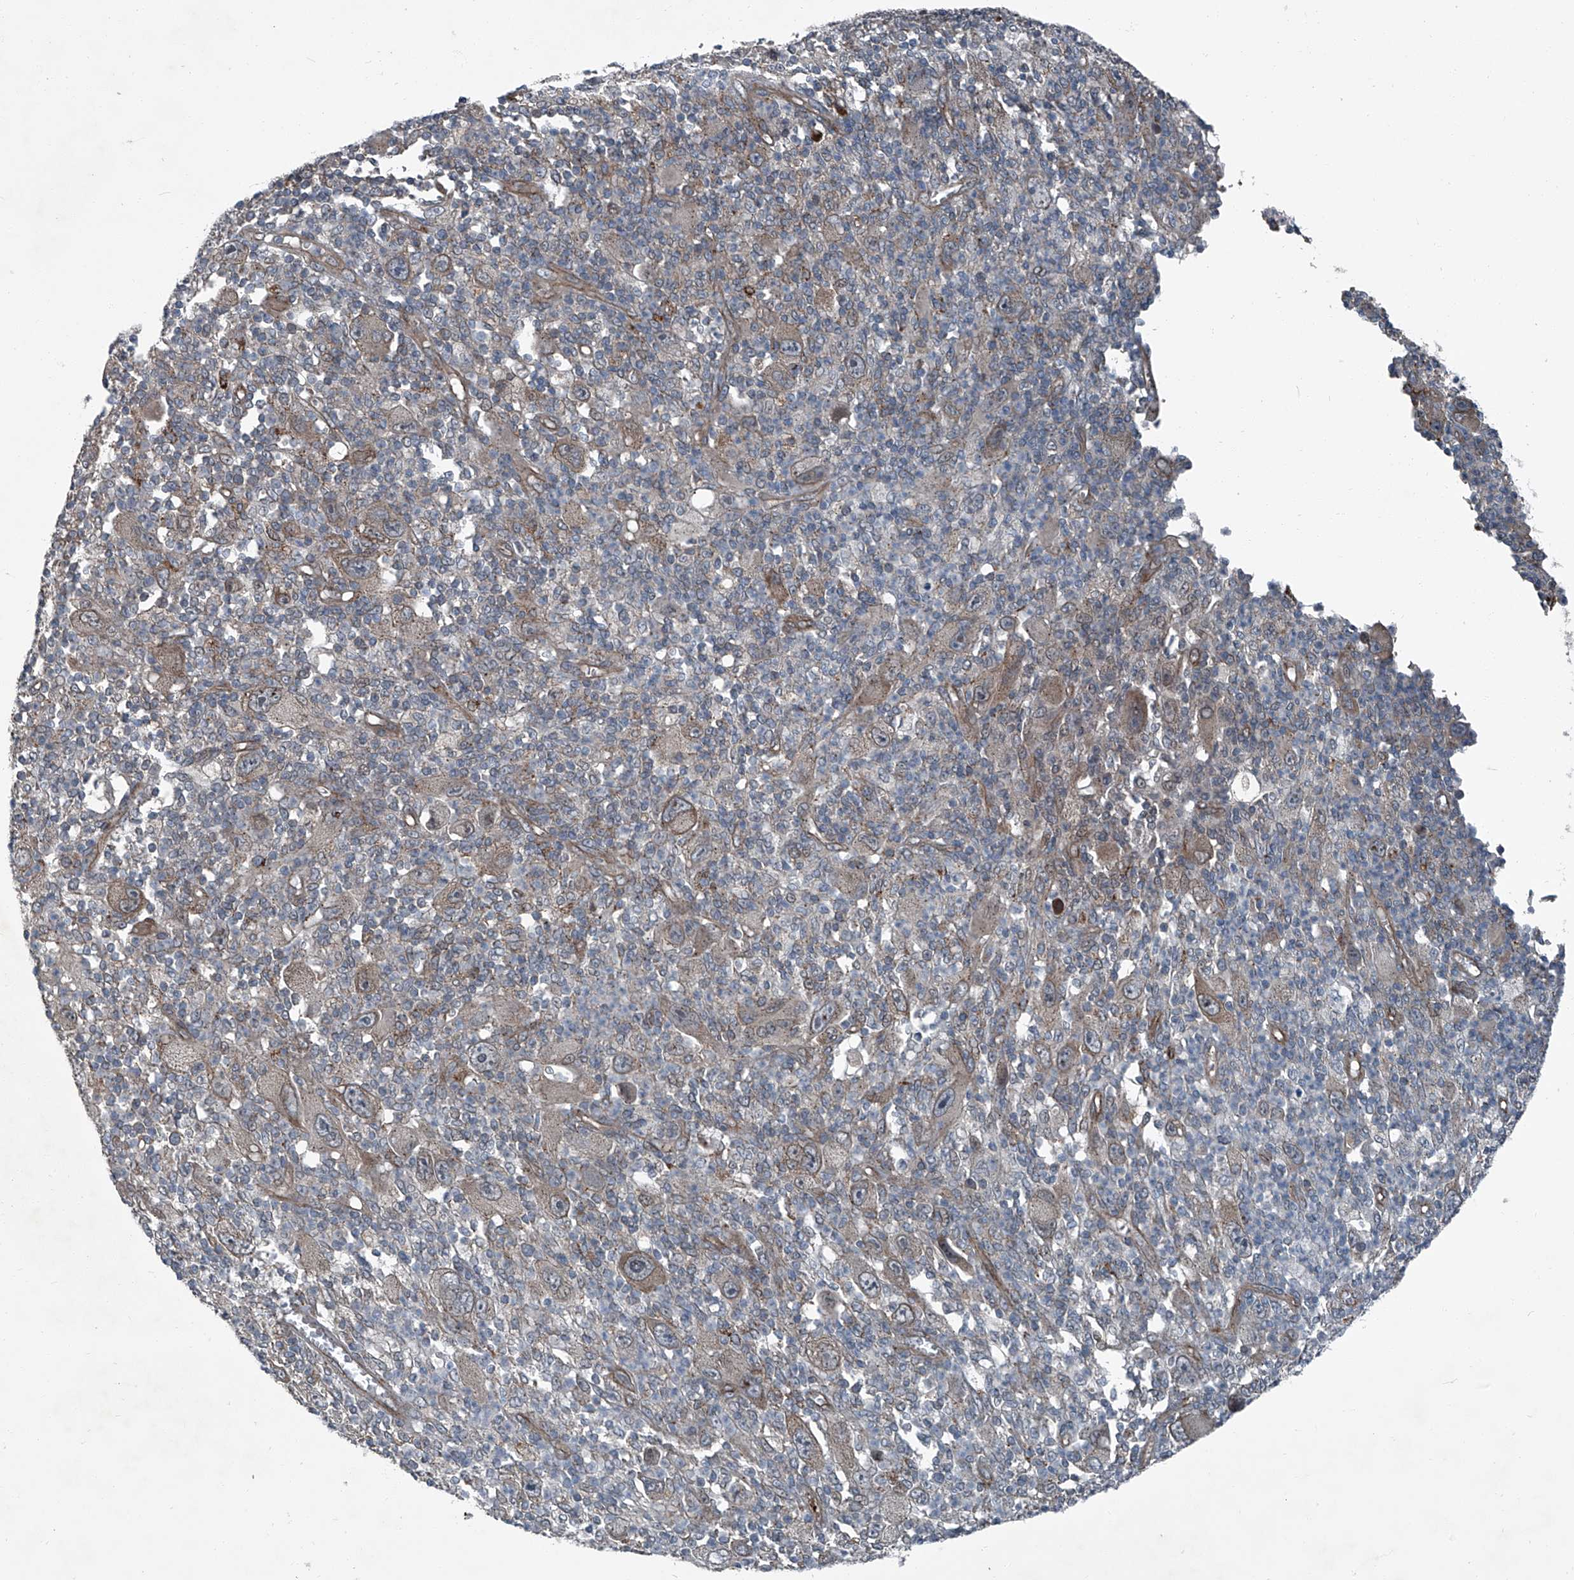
{"staining": {"intensity": "weak", "quantity": "25%-75%", "location": "cytoplasmic/membranous"}, "tissue": "melanoma", "cell_type": "Tumor cells", "image_type": "cancer", "snomed": [{"axis": "morphology", "description": "Malignant melanoma, Metastatic site"}, {"axis": "topography", "description": "Skin"}], "caption": "Protein staining of melanoma tissue demonstrates weak cytoplasmic/membranous staining in approximately 25%-75% of tumor cells. The protein of interest is shown in brown color, while the nuclei are stained blue.", "gene": "SENP2", "patient": {"sex": "female", "age": 56}}